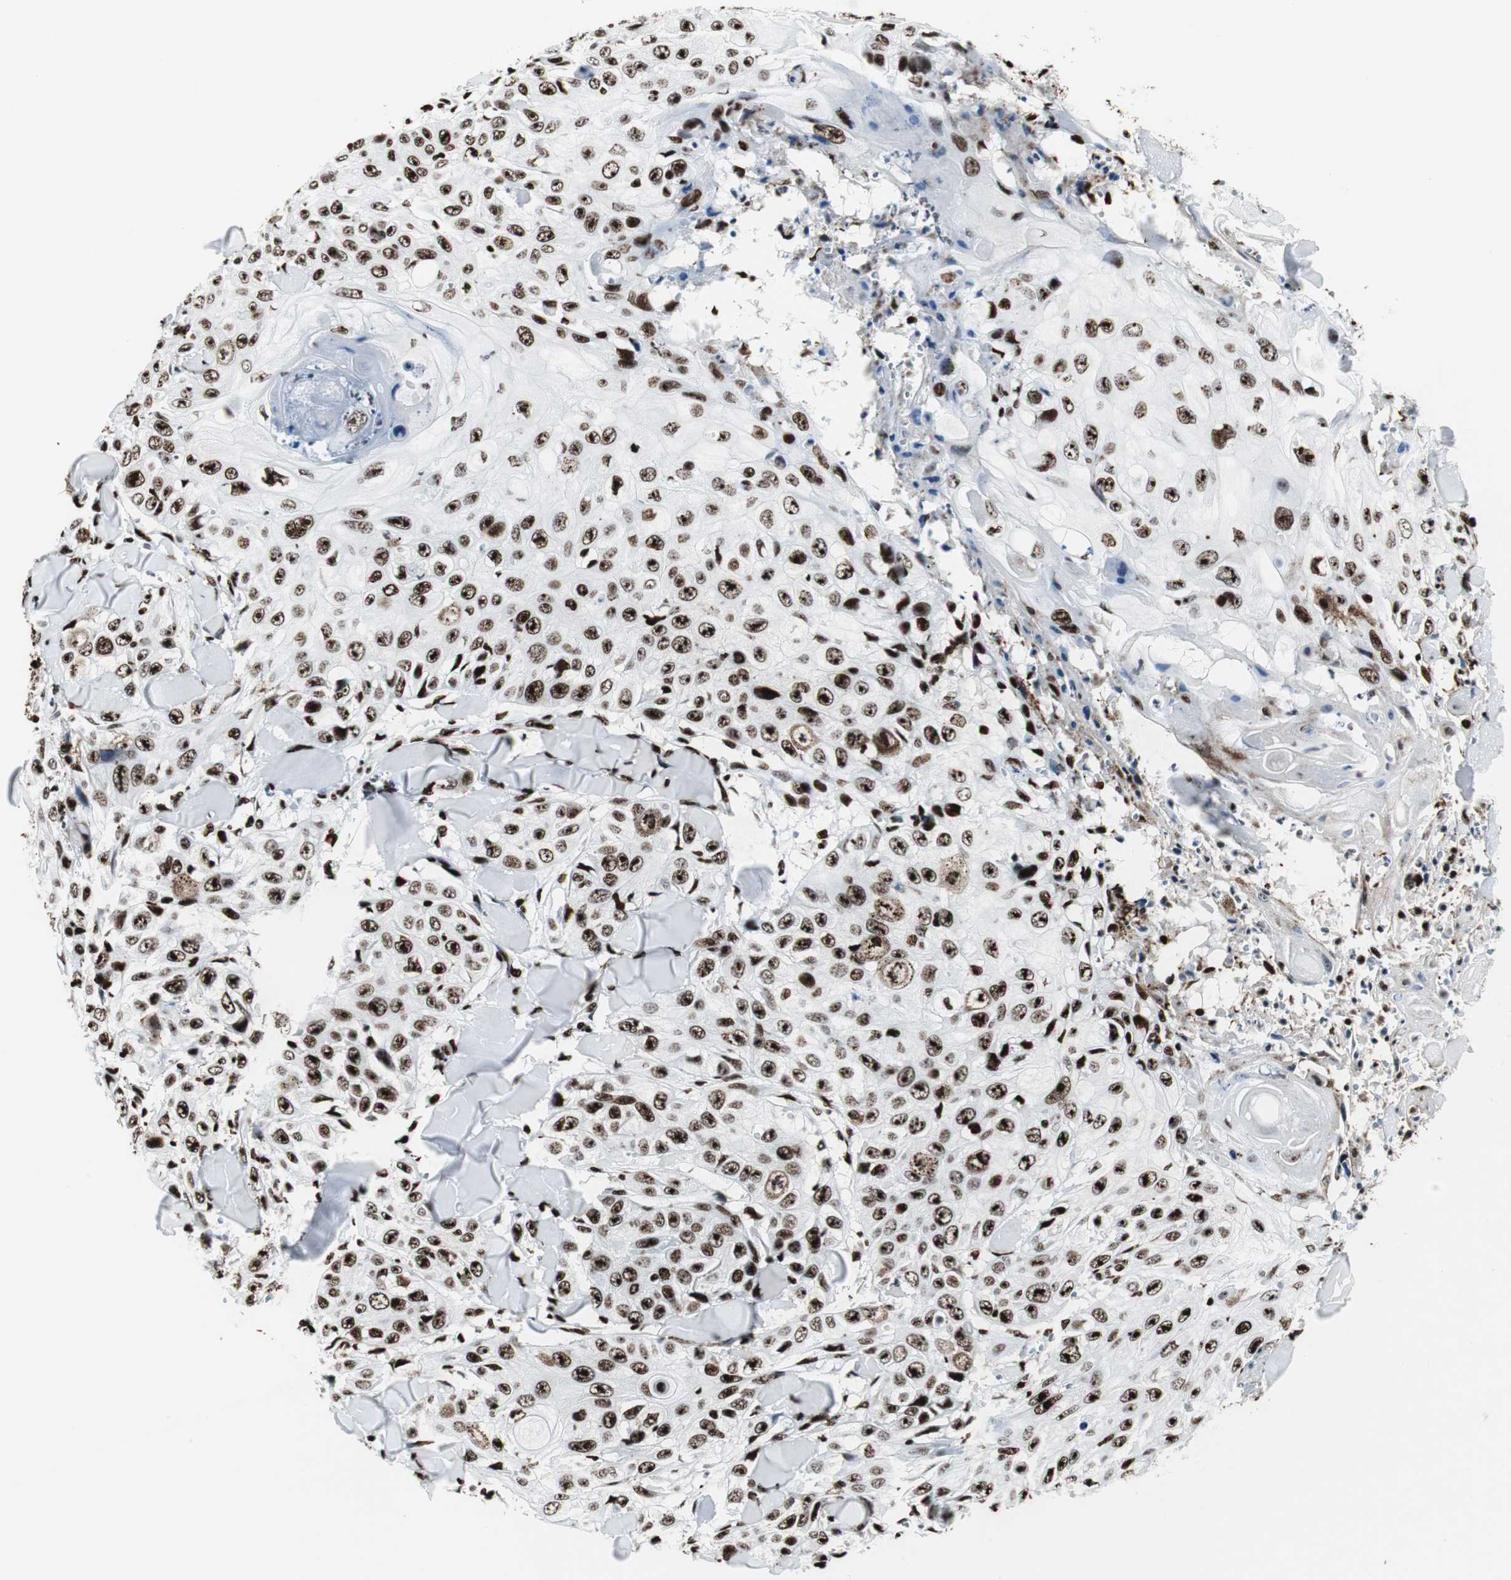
{"staining": {"intensity": "strong", "quantity": ">75%", "location": "nuclear"}, "tissue": "skin cancer", "cell_type": "Tumor cells", "image_type": "cancer", "snomed": [{"axis": "morphology", "description": "Squamous cell carcinoma, NOS"}, {"axis": "topography", "description": "Skin"}], "caption": "High-magnification brightfield microscopy of skin squamous cell carcinoma stained with DAB (3,3'-diaminobenzidine) (brown) and counterstained with hematoxylin (blue). tumor cells exhibit strong nuclear expression is identified in approximately>75% of cells.", "gene": "NCL", "patient": {"sex": "male", "age": 86}}